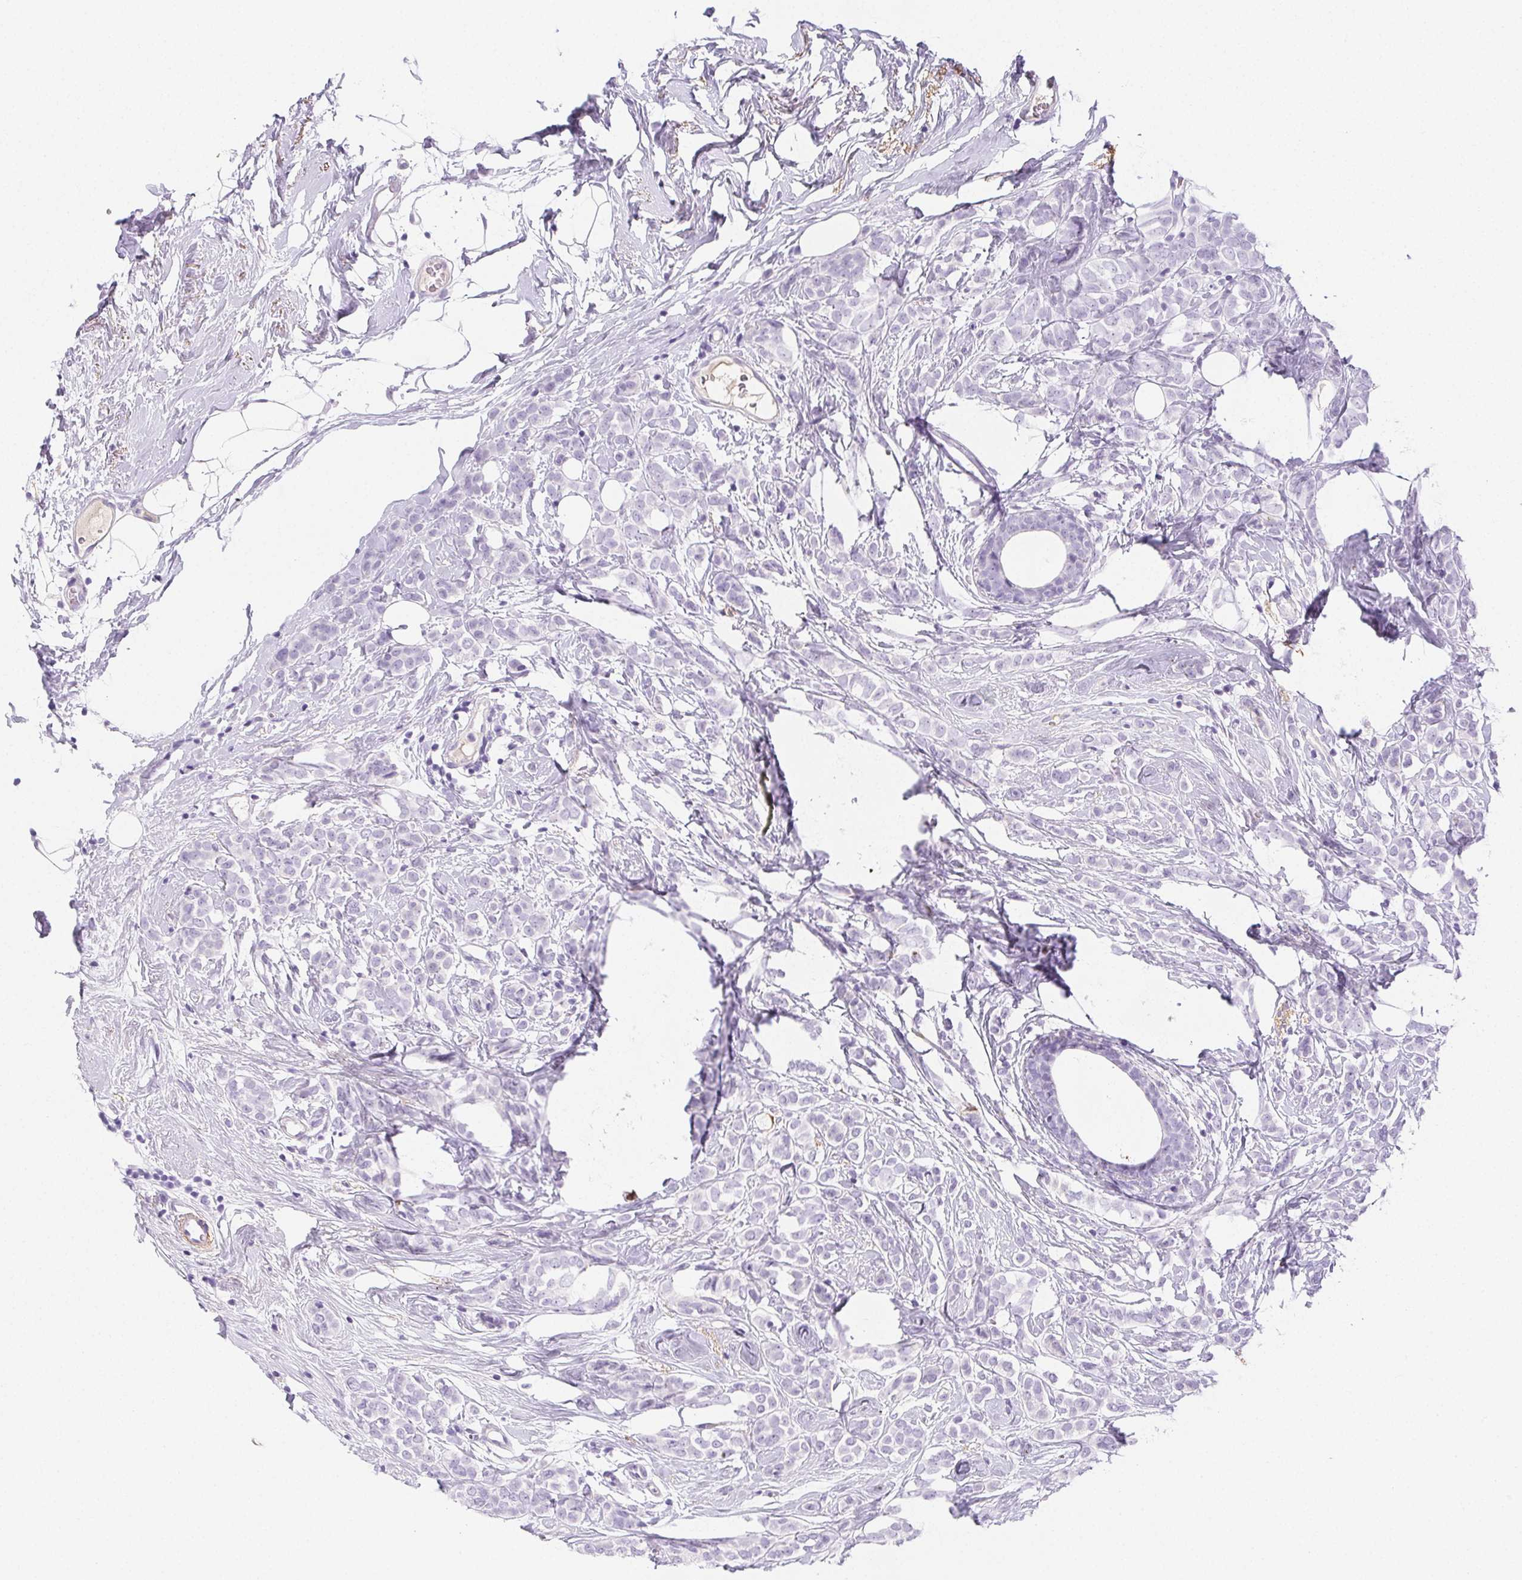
{"staining": {"intensity": "negative", "quantity": "none", "location": "none"}, "tissue": "breast cancer", "cell_type": "Tumor cells", "image_type": "cancer", "snomed": [{"axis": "morphology", "description": "Lobular carcinoma"}, {"axis": "topography", "description": "Breast"}], "caption": "Human breast cancer stained for a protein using IHC demonstrates no positivity in tumor cells.", "gene": "VTN", "patient": {"sex": "female", "age": 49}}